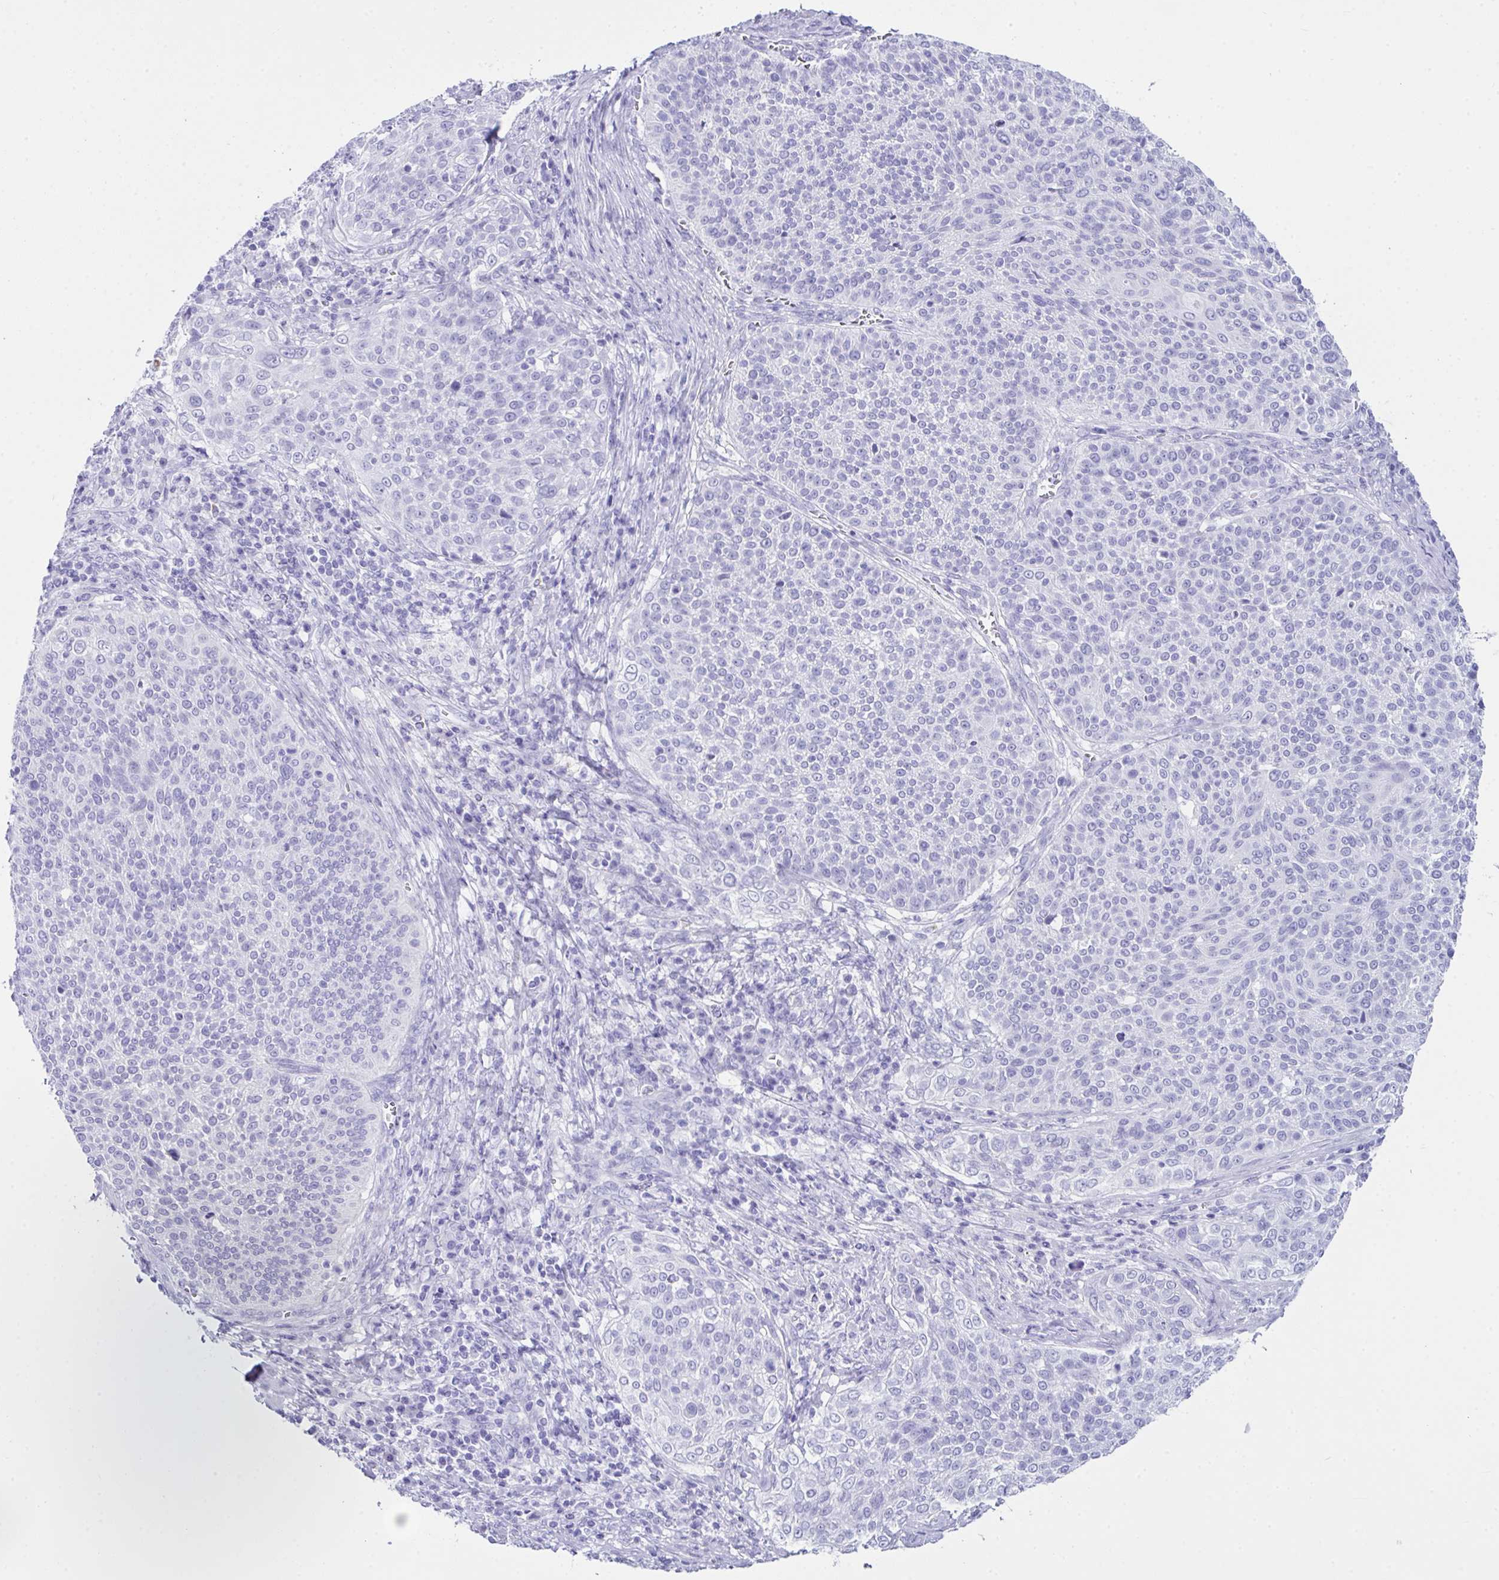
{"staining": {"intensity": "negative", "quantity": "none", "location": "none"}, "tissue": "cervical cancer", "cell_type": "Tumor cells", "image_type": "cancer", "snomed": [{"axis": "morphology", "description": "Squamous cell carcinoma, NOS"}, {"axis": "topography", "description": "Cervix"}], "caption": "This is a histopathology image of IHC staining of cervical cancer, which shows no positivity in tumor cells. (DAB (3,3'-diaminobenzidine) IHC visualized using brightfield microscopy, high magnification).", "gene": "LGALS4", "patient": {"sex": "female", "age": 31}}